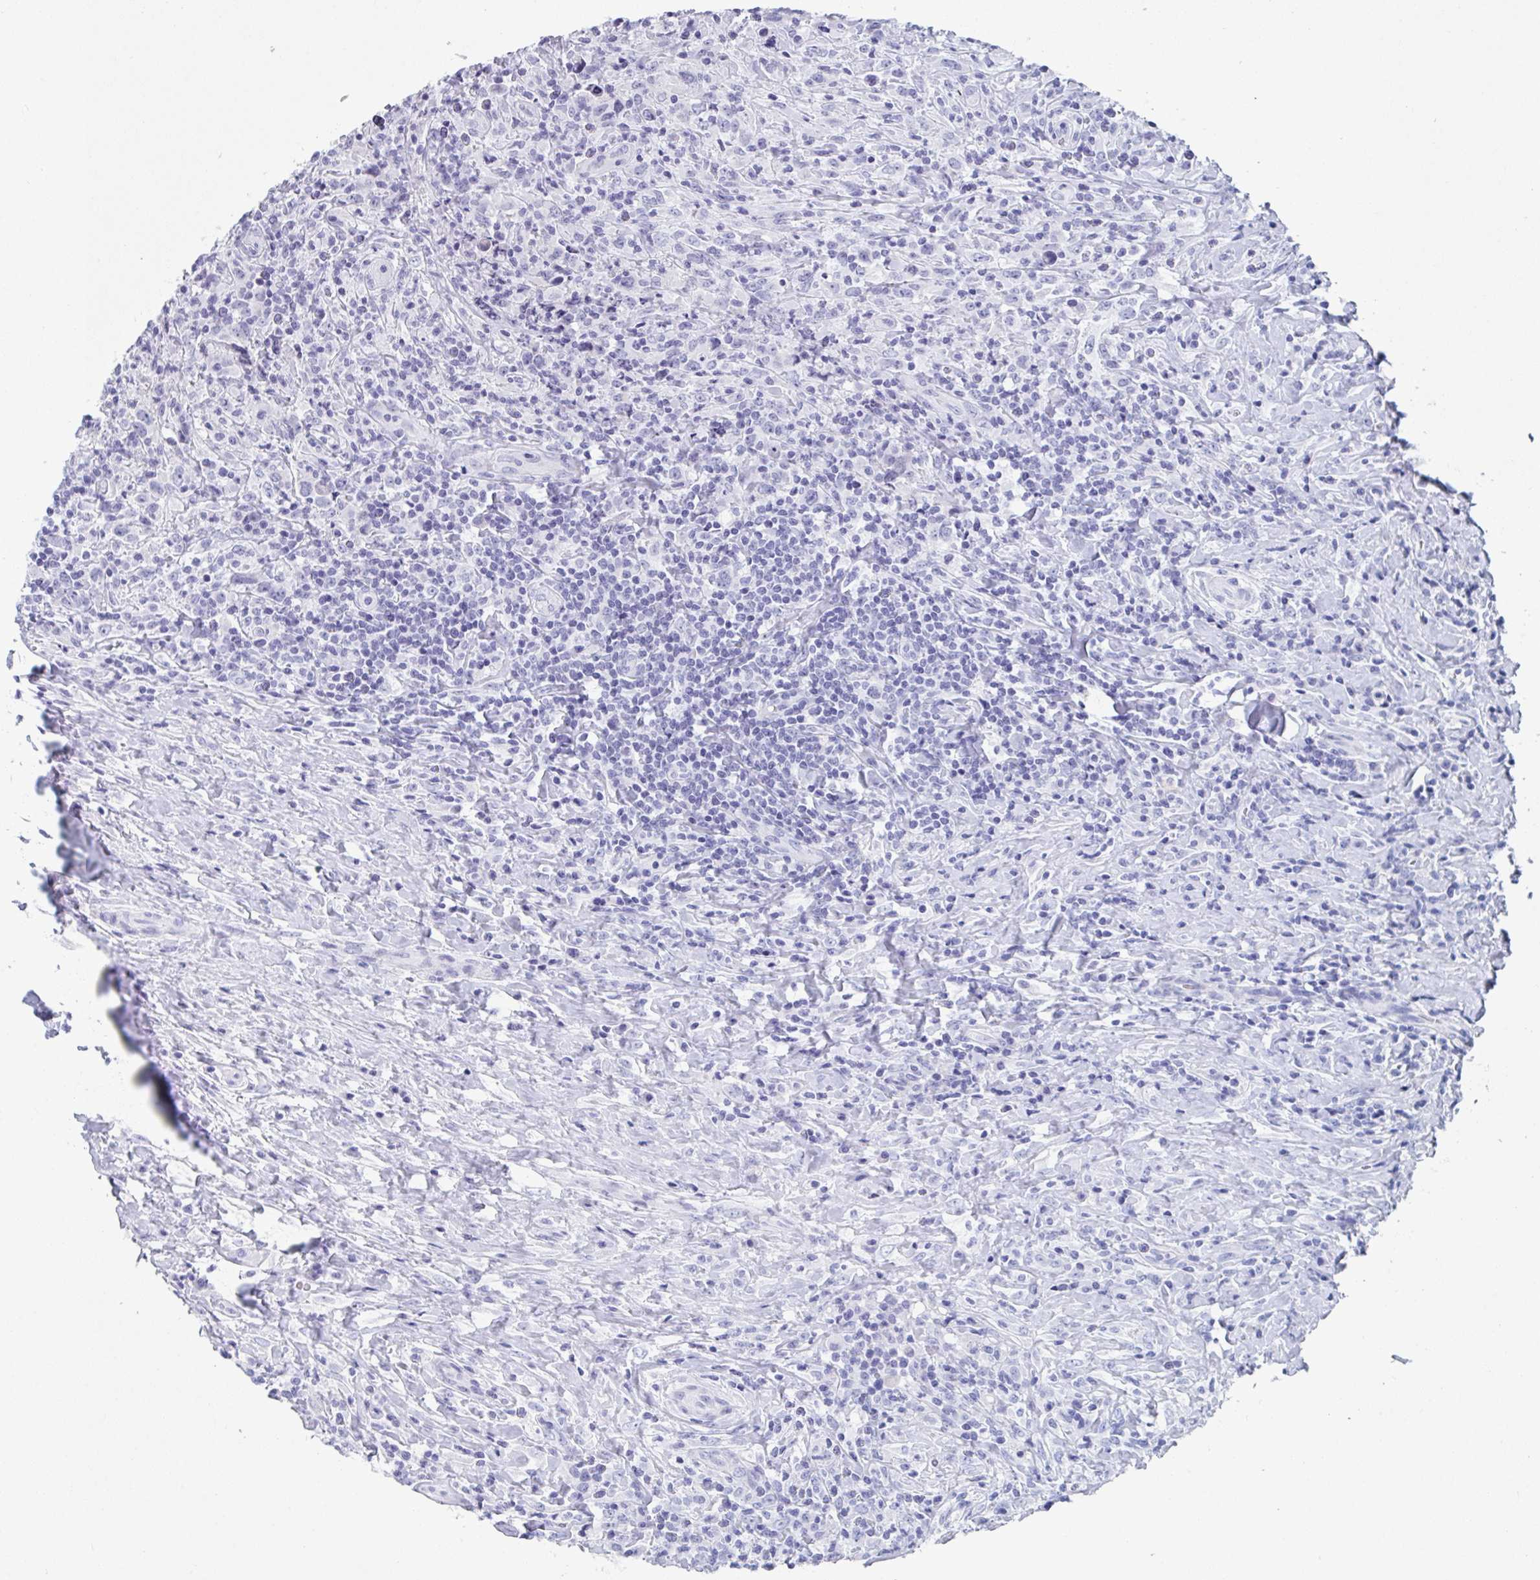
{"staining": {"intensity": "negative", "quantity": "none", "location": "none"}, "tissue": "lymphoma", "cell_type": "Tumor cells", "image_type": "cancer", "snomed": [{"axis": "morphology", "description": "Hodgkin's disease, NOS"}, {"axis": "topography", "description": "Lymph node"}], "caption": "IHC of human Hodgkin's disease demonstrates no positivity in tumor cells.", "gene": "ZPBP", "patient": {"sex": "female", "age": 18}}